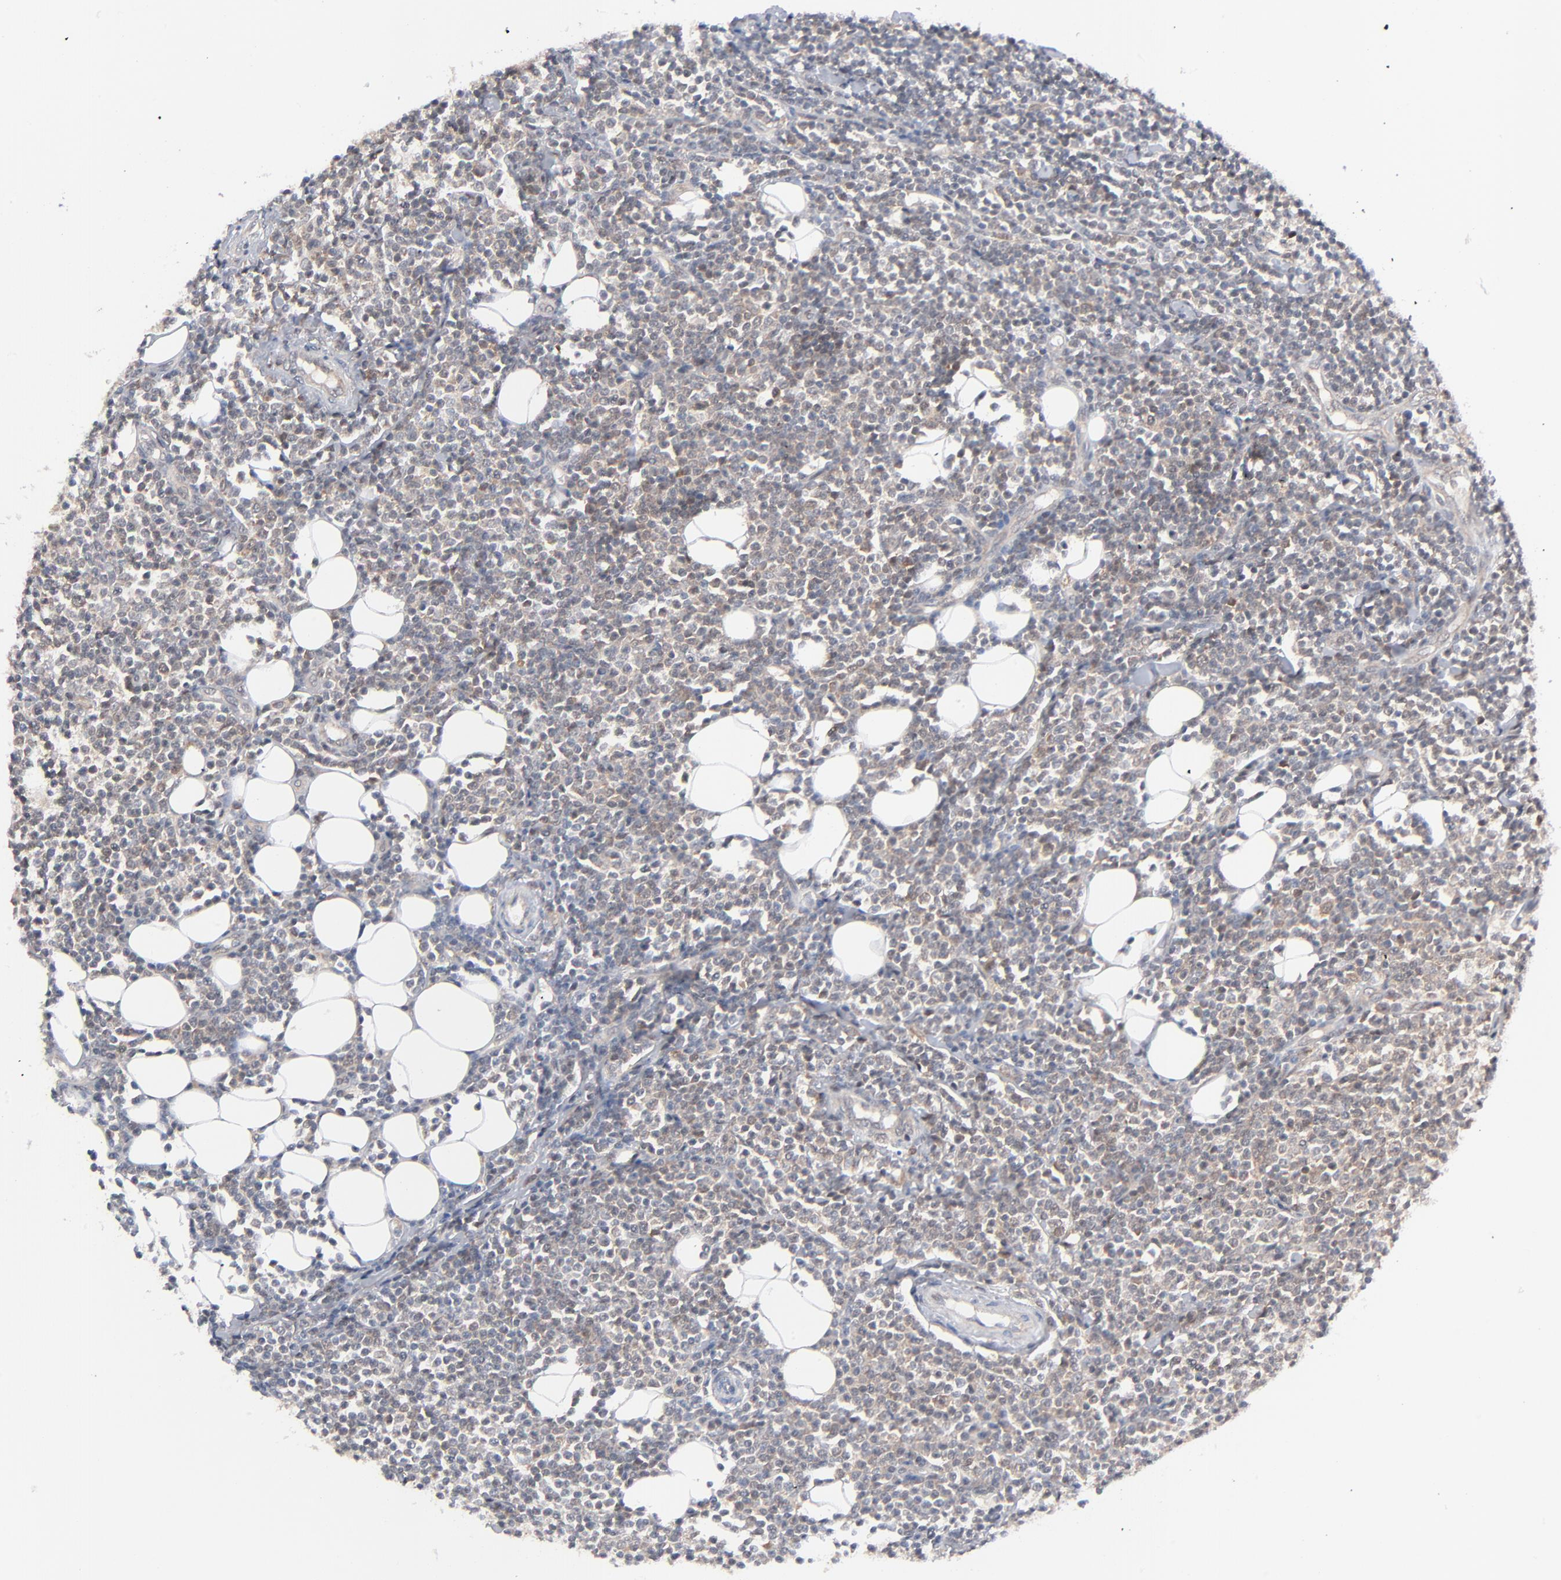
{"staining": {"intensity": "weak", "quantity": ">75%", "location": "cytoplasmic/membranous"}, "tissue": "lymphoma", "cell_type": "Tumor cells", "image_type": "cancer", "snomed": [{"axis": "morphology", "description": "Malignant lymphoma, non-Hodgkin's type, Low grade"}, {"axis": "topography", "description": "Soft tissue"}], "caption": "Brown immunohistochemical staining in lymphoma exhibits weak cytoplasmic/membranous staining in about >75% of tumor cells.", "gene": "RPS6KB1", "patient": {"sex": "male", "age": 92}}